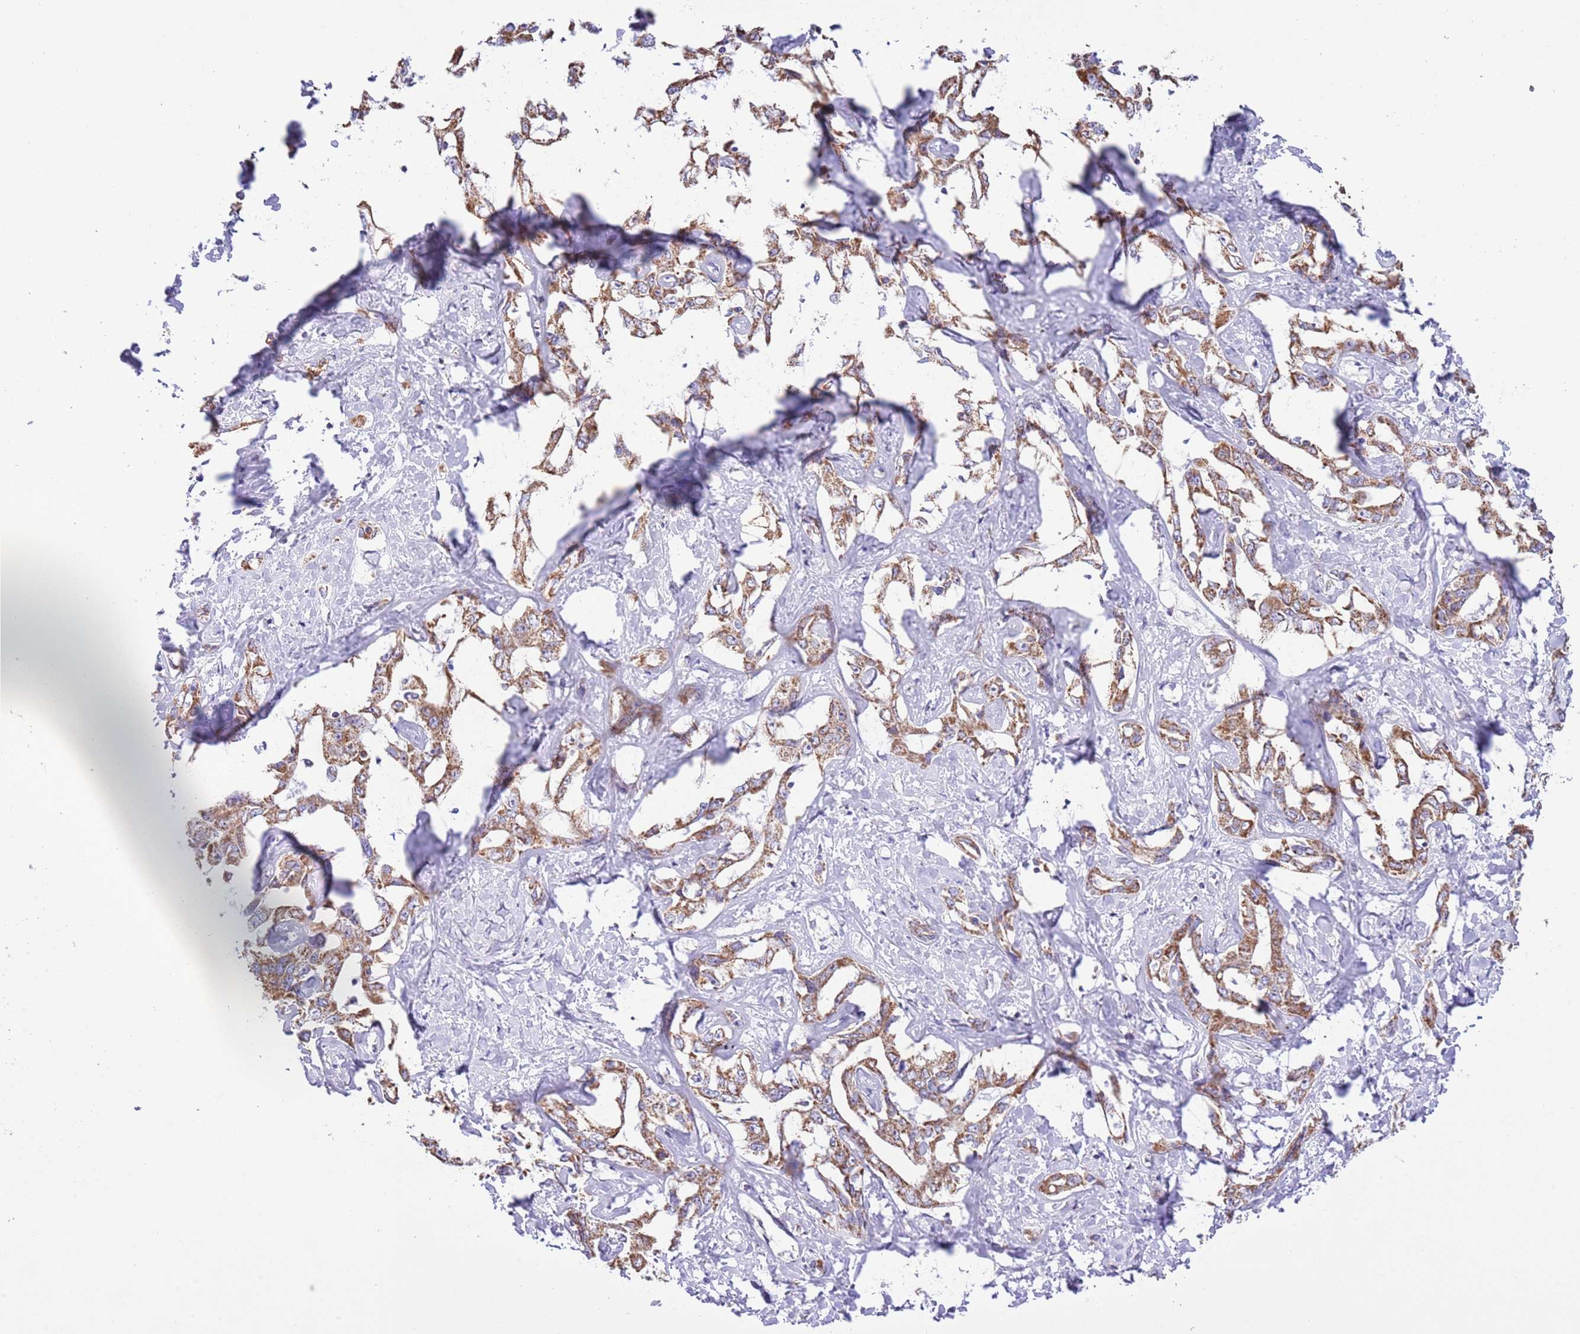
{"staining": {"intensity": "moderate", "quantity": ">75%", "location": "cytoplasmic/membranous"}, "tissue": "liver cancer", "cell_type": "Tumor cells", "image_type": "cancer", "snomed": [{"axis": "morphology", "description": "Cholangiocarcinoma"}, {"axis": "topography", "description": "Liver"}], "caption": "Moderate cytoplasmic/membranous staining for a protein is seen in about >75% of tumor cells of cholangiocarcinoma (liver) using immunohistochemistry (IHC).", "gene": "TEKTIP1", "patient": {"sex": "male", "age": 59}}